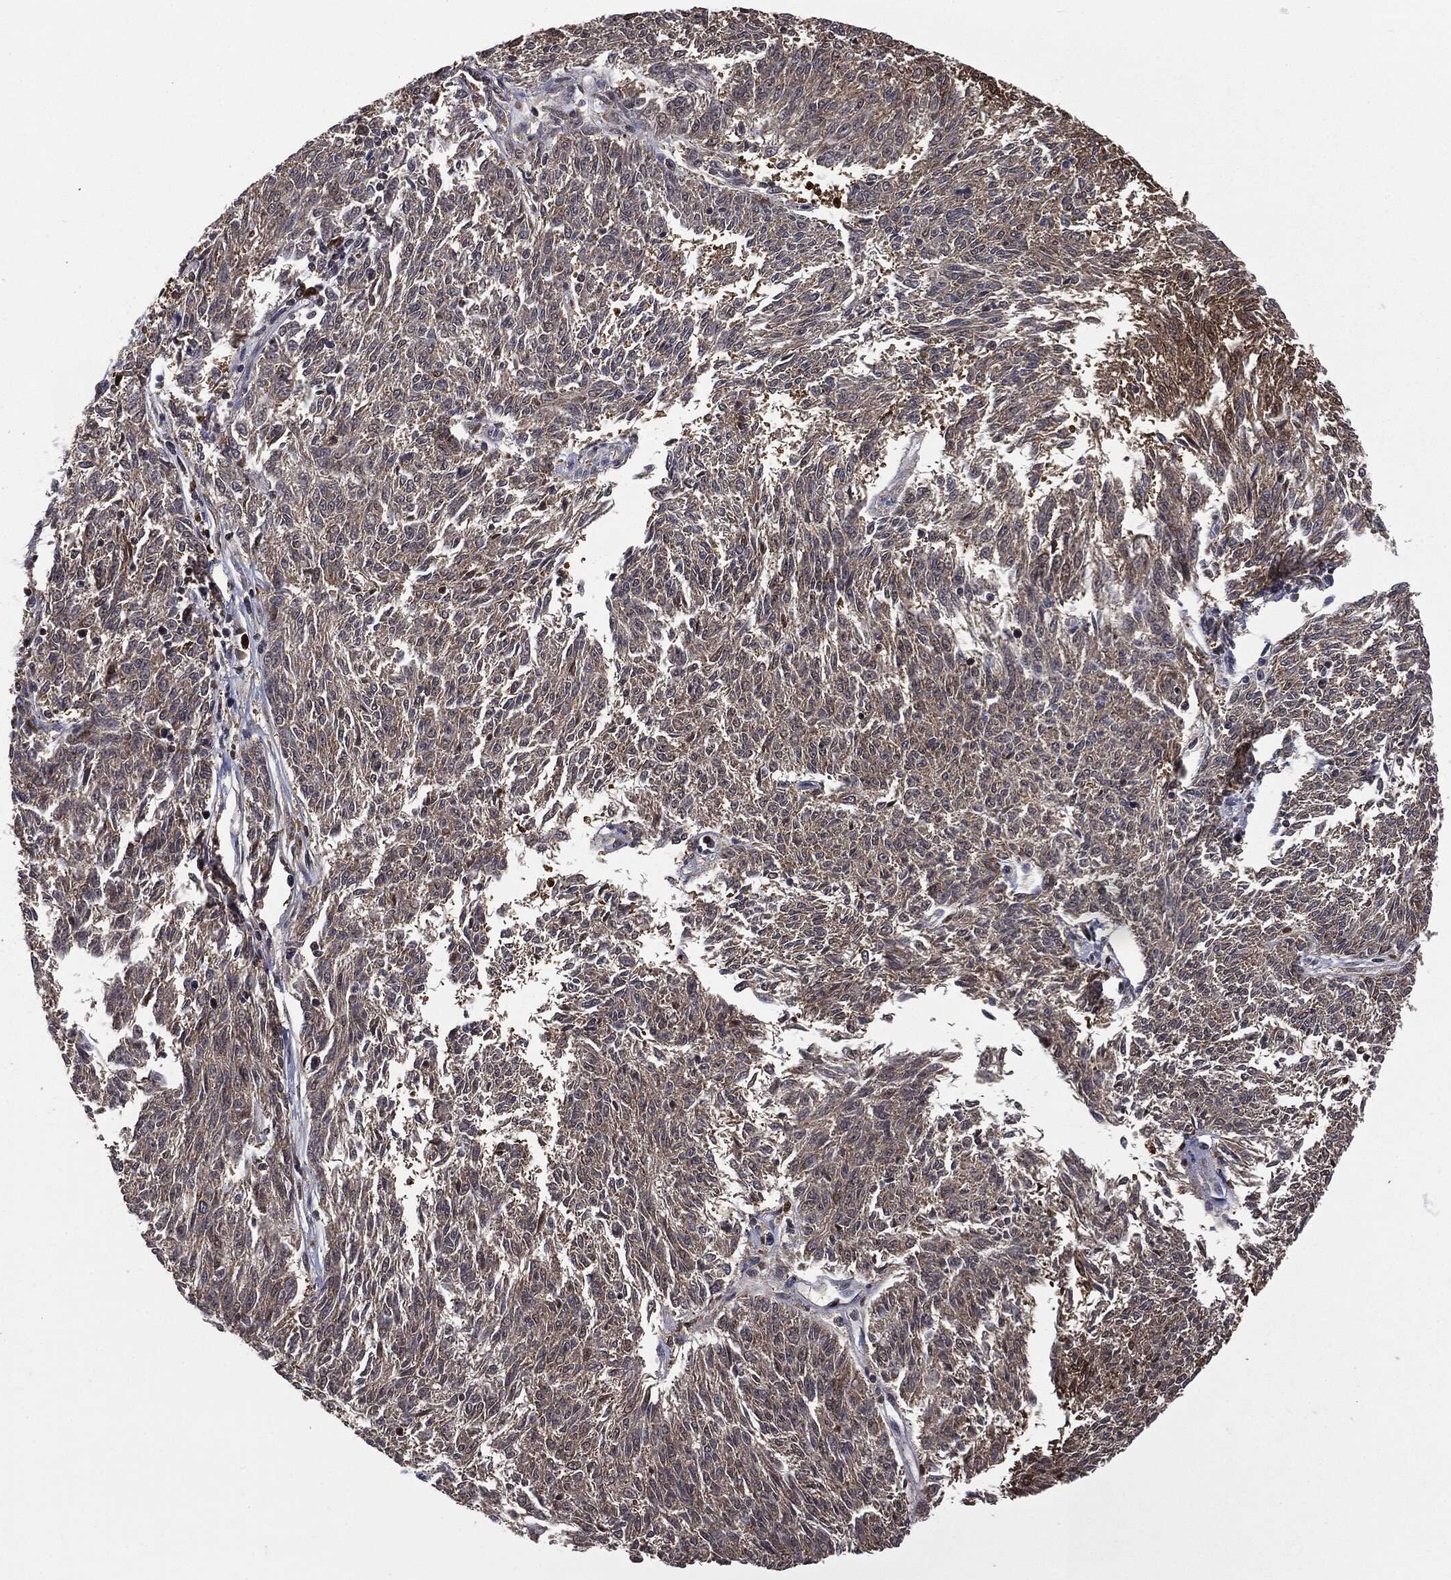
{"staining": {"intensity": "negative", "quantity": "none", "location": "none"}, "tissue": "melanoma", "cell_type": "Tumor cells", "image_type": "cancer", "snomed": [{"axis": "morphology", "description": "Malignant melanoma, NOS"}, {"axis": "topography", "description": "Skin"}], "caption": "Tumor cells show no significant protein expression in melanoma.", "gene": "GPI", "patient": {"sex": "female", "age": 72}}